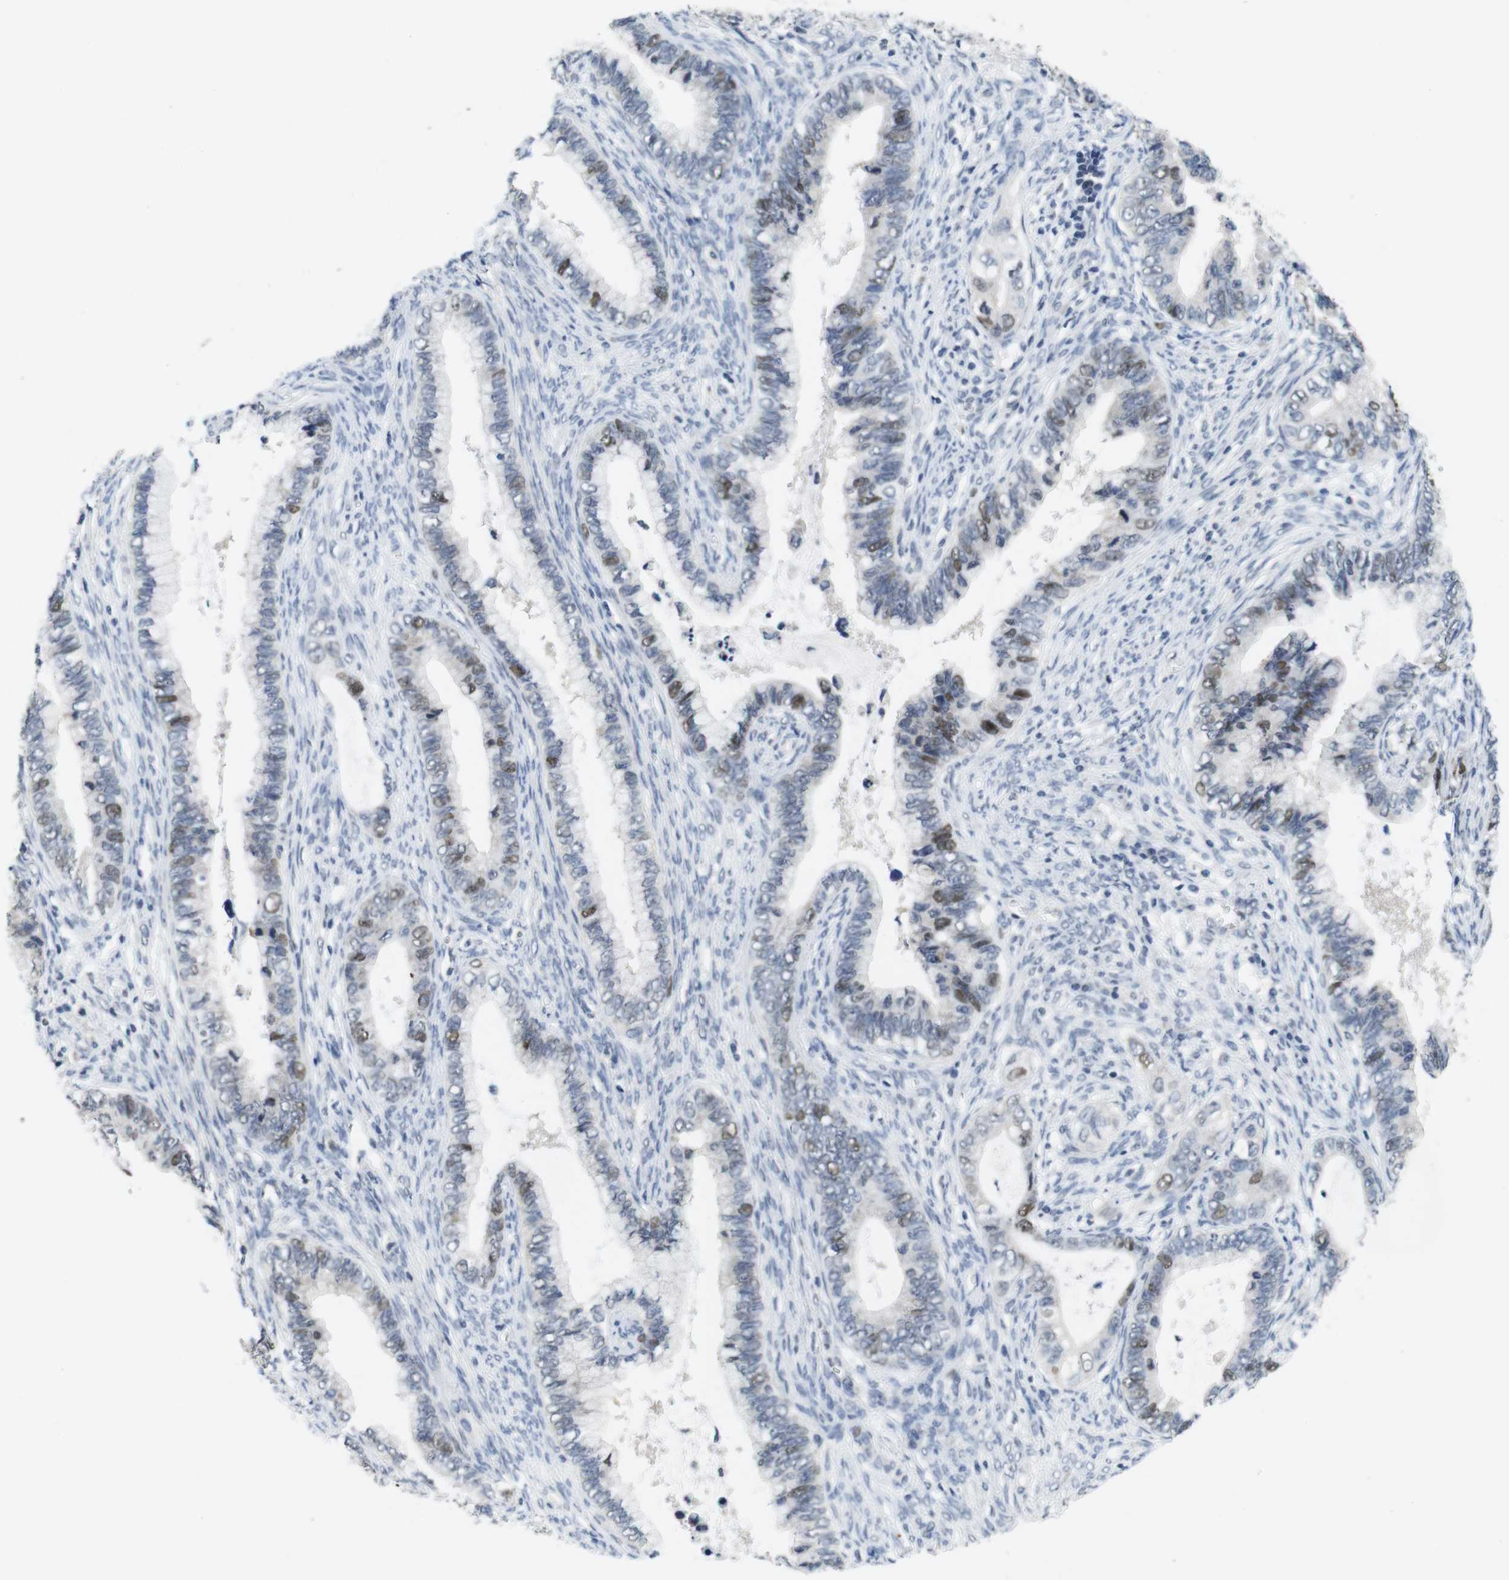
{"staining": {"intensity": "moderate", "quantity": "<25%", "location": "nuclear"}, "tissue": "cervical cancer", "cell_type": "Tumor cells", "image_type": "cancer", "snomed": [{"axis": "morphology", "description": "Adenocarcinoma, NOS"}, {"axis": "topography", "description": "Cervix"}], "caption": "IHC micrograph of neoplastic tissue: human cervical cancer (adenocarcinoma) stained using immunohistochemistry demonstrates low levels of moderate protein expression localized specifically in the nuclear of tumor cells, appearing as a nuclear brown color.", "gene": "SKP2", "patient": {"sex": "female", "age": 44}}